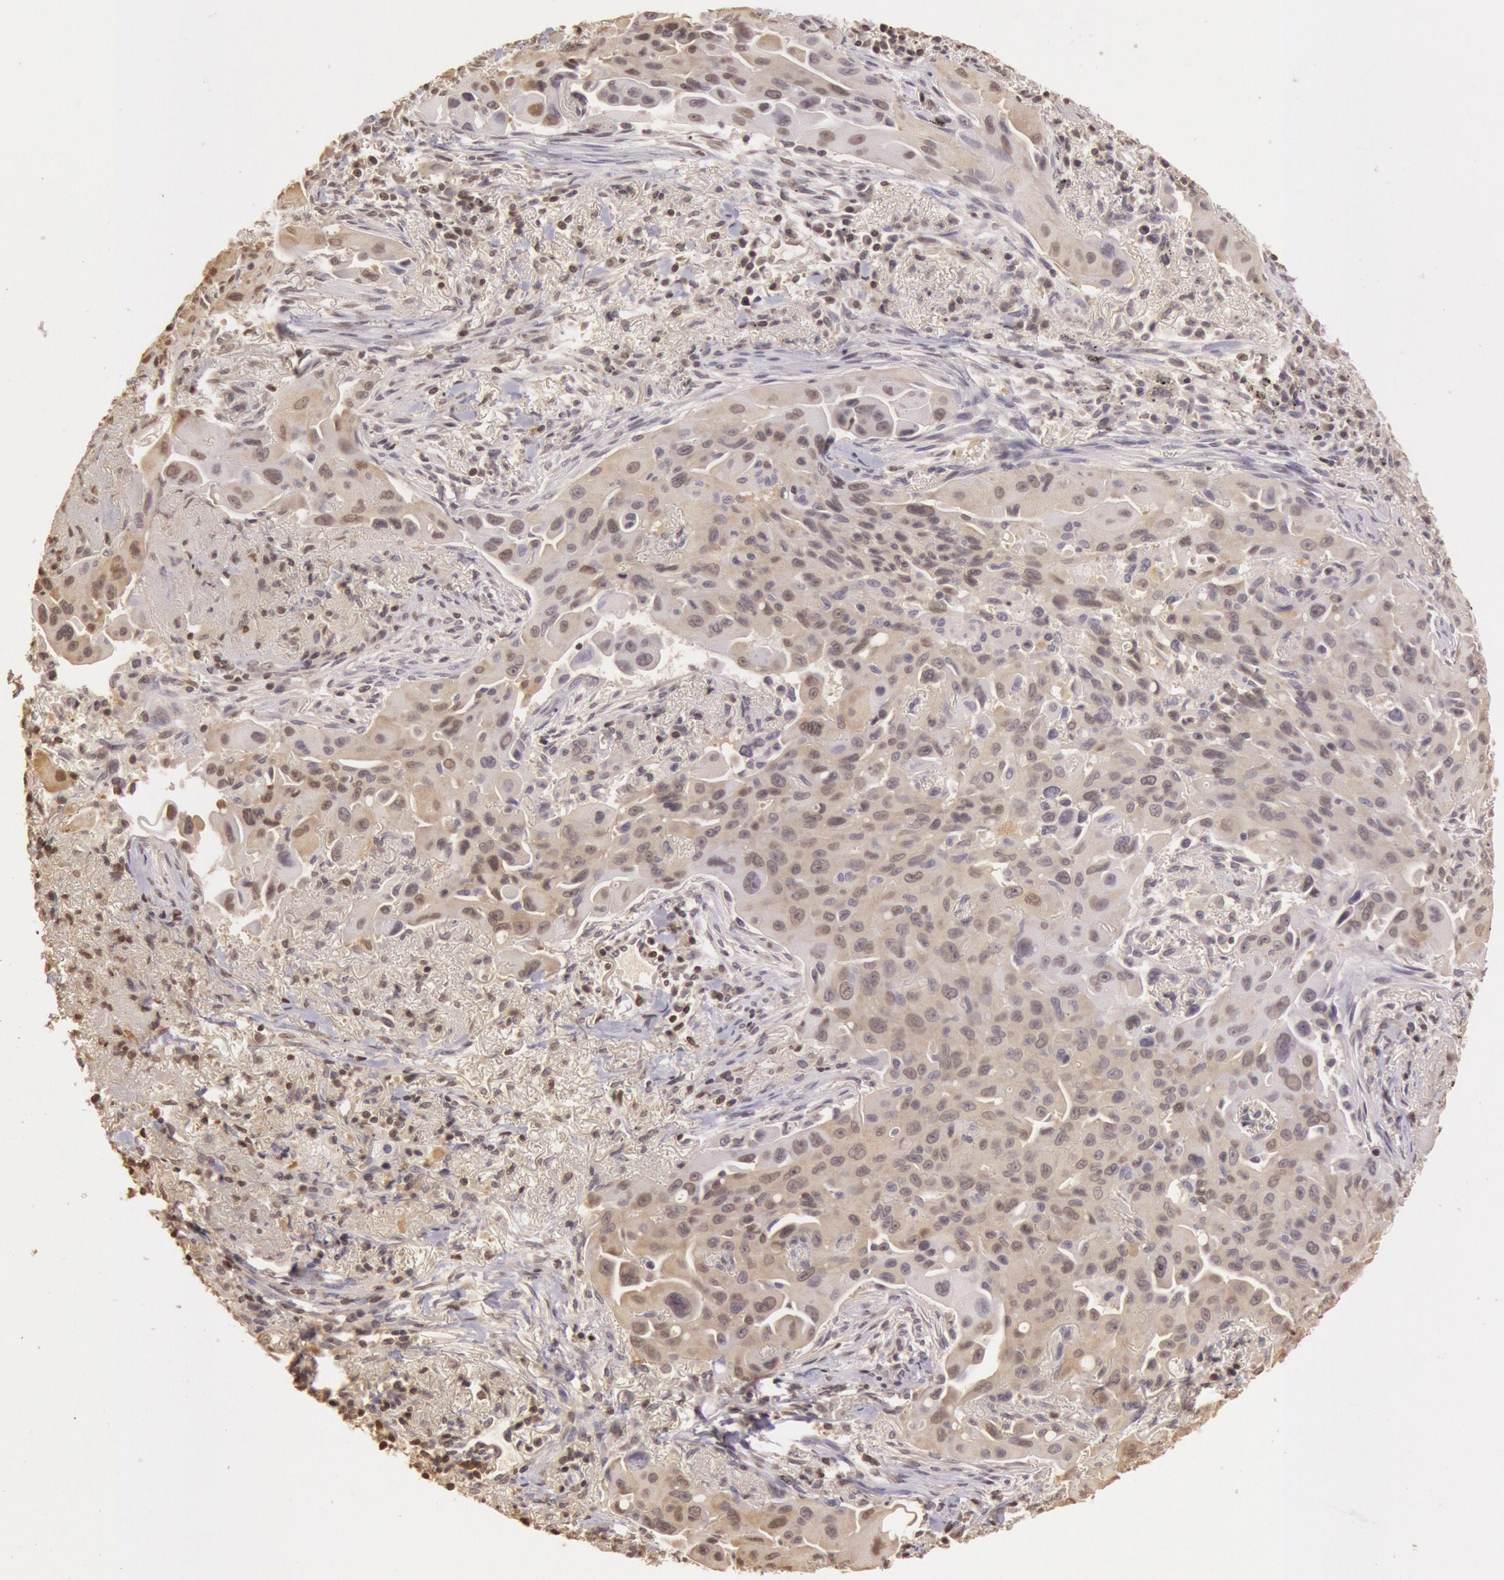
{"staining": {"intensity": "weak", "quantity": "25%-75%", "location": "cytoplasmic/membranous,nuclear"}, "tissue": "lung cancer", "cell_type": "Tumor cells", "image_type": "cancer", "snomed": [{"axis": "morphology", "description": "Adenocarcinoma, NOS"}, {"axis": "topography", "description": "Lung"}], "caption": "Adenocarcinoma (lung) stained for a protein (brown) shows weak cytoplasmic/membranous and nuclear positive staining in about 25%-75% of tumor cells.", "gene": "SOD1", "patient": {"sex": "male", "age": 68}}